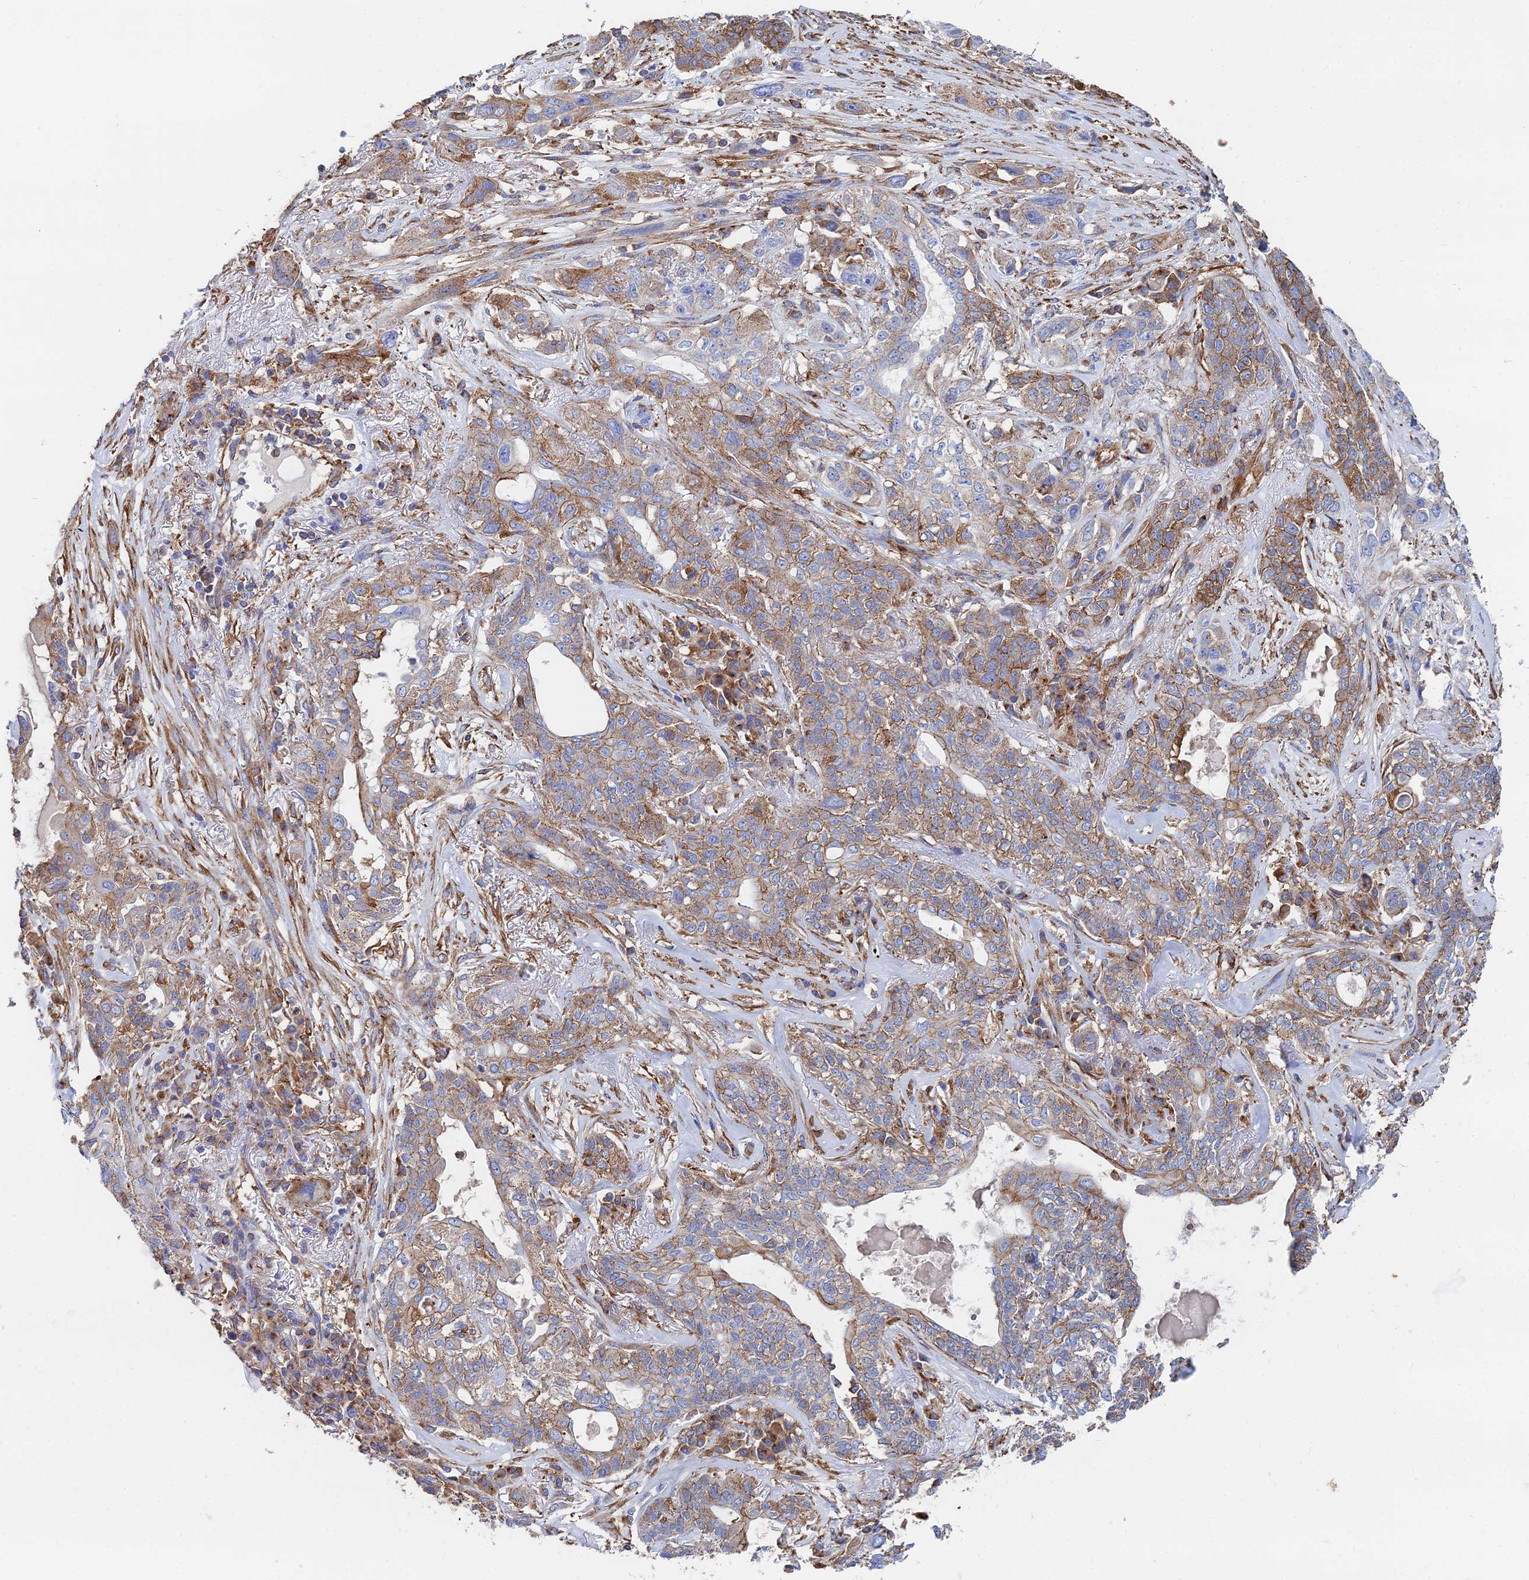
{"staining": {"intensity": "moderate", "quantity": ">75%", "location": "cytoplasmic/membranous"}, "tissue": "lung cancer", "cell_type": "Tumor cells", "image_type": "cancer", "snomed": [{"axis": "morphology", "description": "Squamous cell carcinoma, NOS"}, {"axis": "topography", "description": "Lung"}], "caption": "The image reveals immunohistochemical staining of lung cancer. There is moderate cytoplasmic/membranous positivity is identified in about >75% of tumor cells. The staining is performed using DAB brown chromogen to label protein expression. The nuclei are counter-stained blue using hematoxylin.", "gene": "GPR42", "patient": {"sex": "female", "age": 70}}